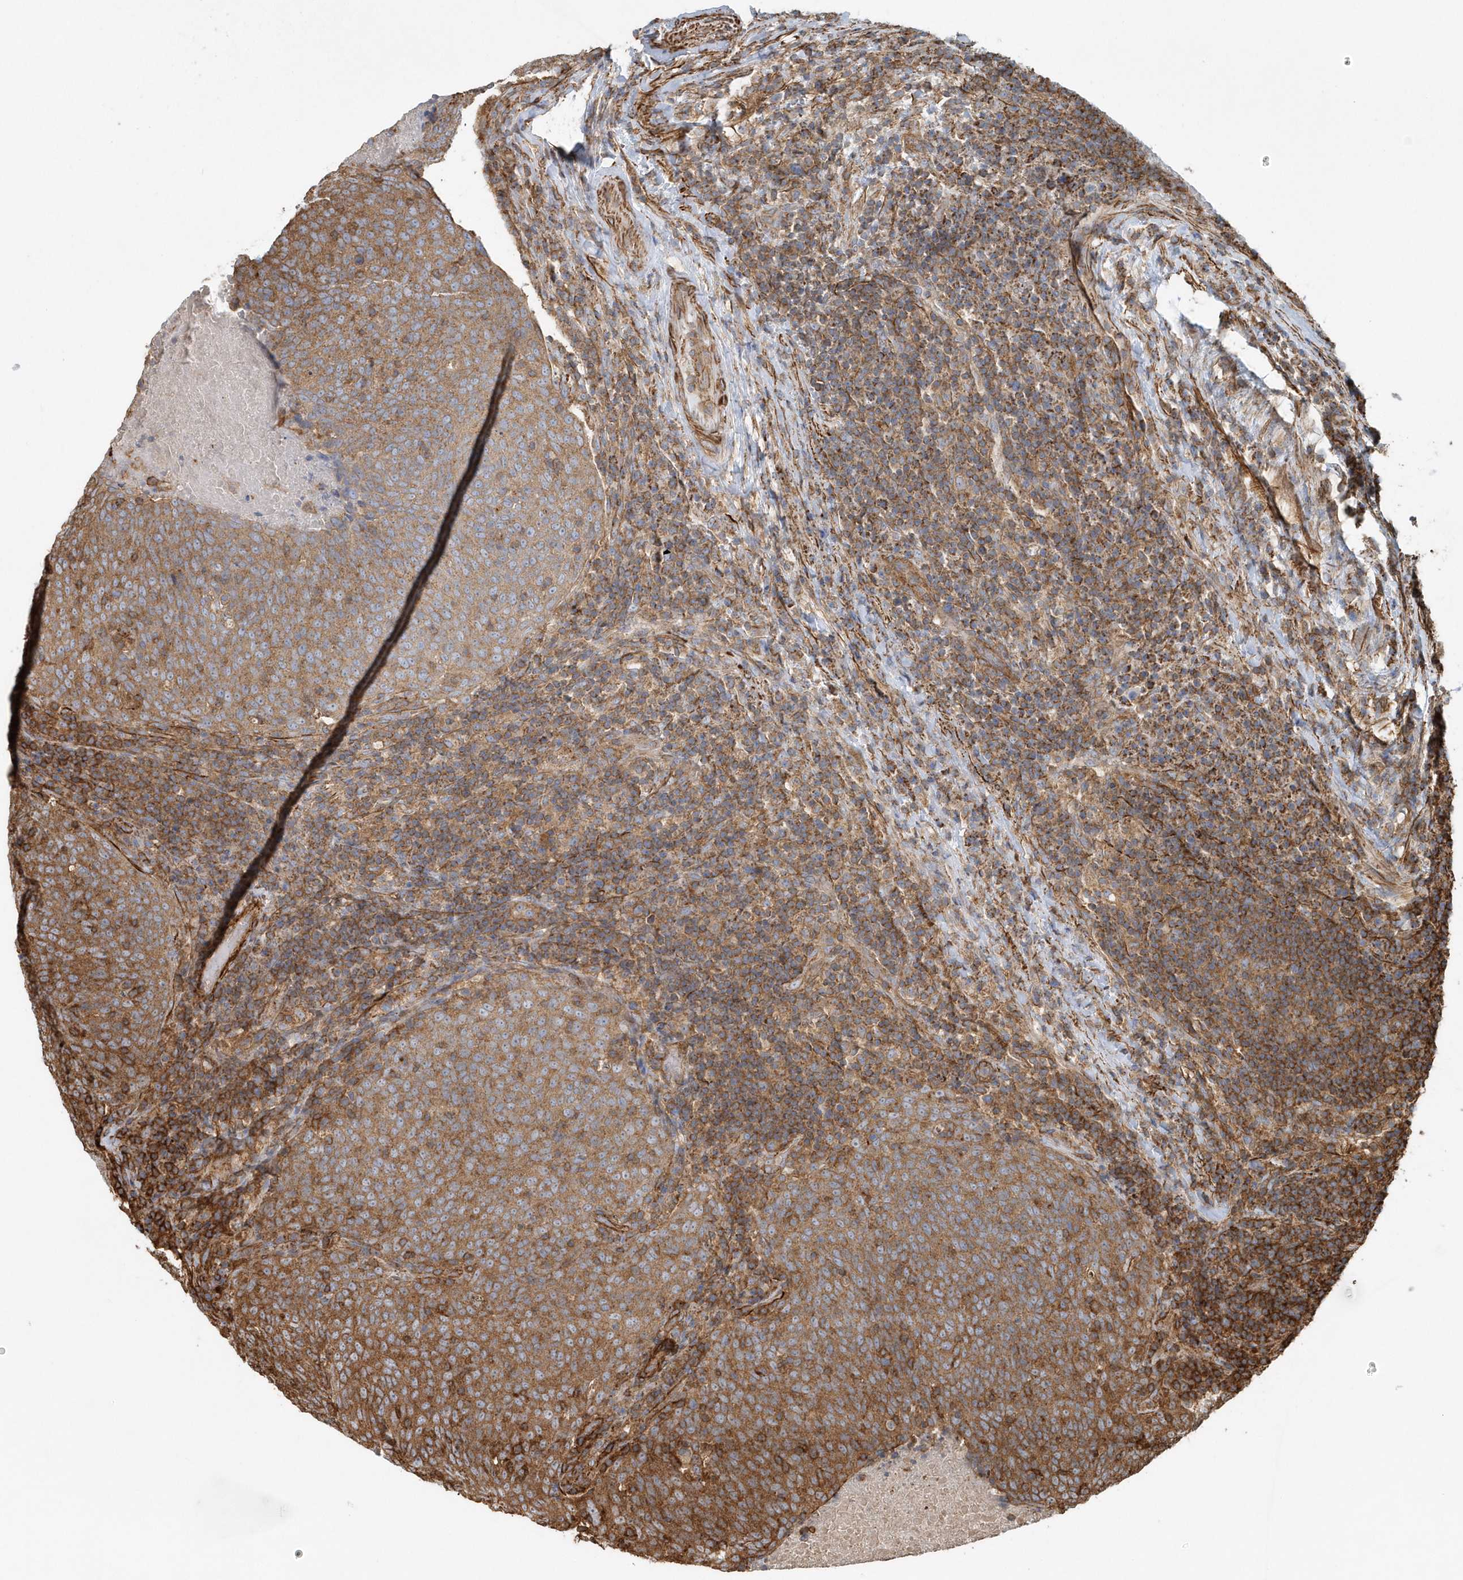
{"staining": {"intensity": "moderate", "quantity": ">75%", "location": "cytoplasmic/membranous"}, "tissue": "head and neck cancer", "cell_type": "Tumor cells", "image_type": "cancer", "snomed": [{"axis": "morphology", "description": "Squamous cell carcinoma, NOS"}, {"axis": "morphology", "description": "Squamous cell carcinoma, metastatic, NOS"}, {"axis": "topography", "description": "Lymph node"}, {"axis": "topography", "description": "Head-Neck"}], "caption": "Immunohistochemistry (IHC) (DAB (3,3'-diaminobenzidine)) staining of head and neck cancer (squamous cell carcinoma) displays moderate cytoplasmic/membranous protein positivity in approximately >75% of tumor cells.", "gene": "MMUT", "patient": {"sex": "male", "age": 62}}